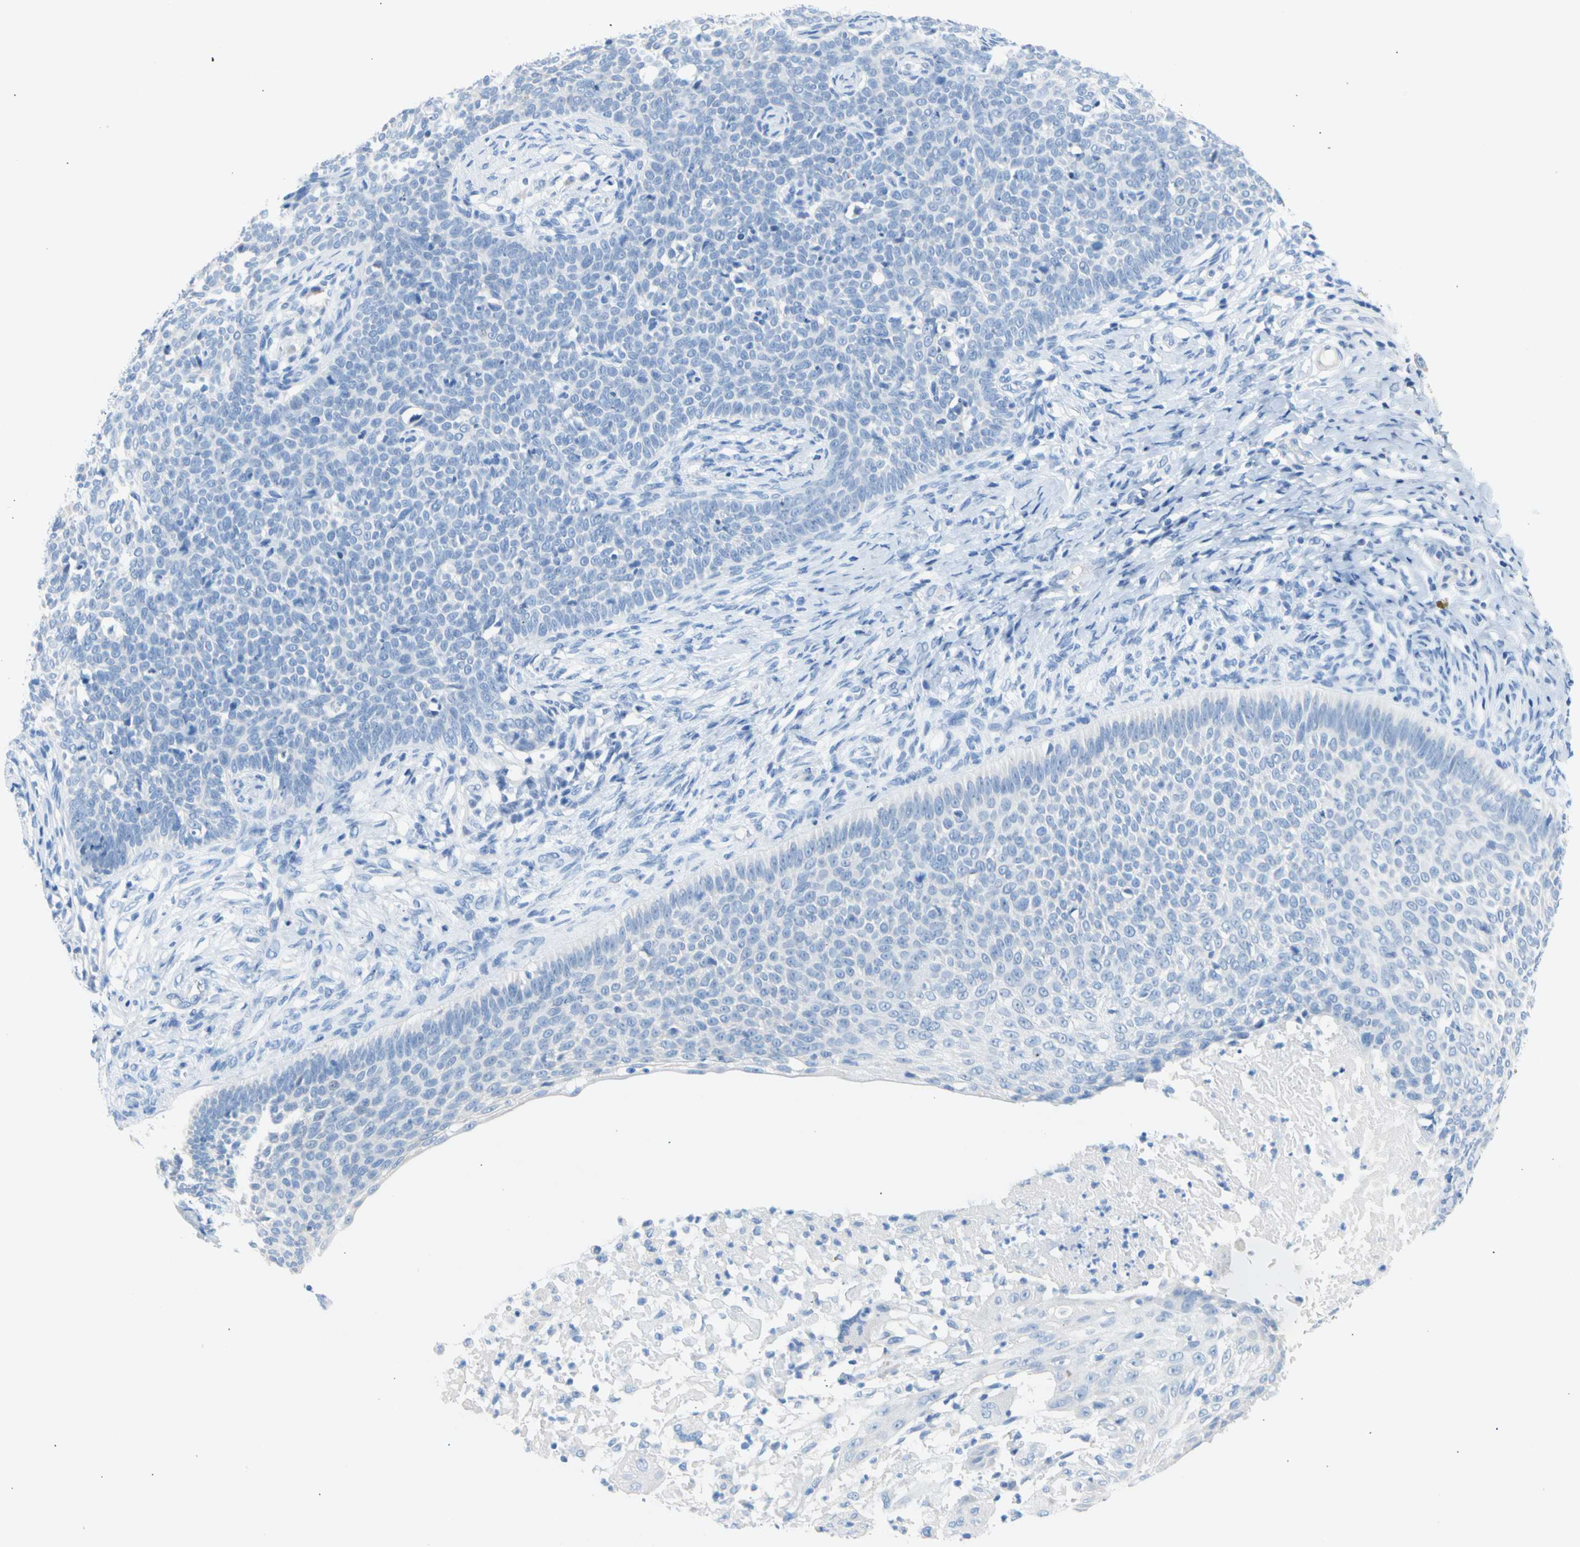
{"staining": {"intensity": "negative", "quantity": "none", "location": "none"}, "tissue": "skin cancer", "cell_type": "Tumor cells", "image_type": "cancer", "snomed": [{"axis": "morphology", "description": "Normal tissue, NOS"}, {"axis": "morphology", "description": "Basal cell carcinoma"}, {"axis": "topography", "description": "Skin"}], "caption": "There is no significant expression in tumor cells of basal cell carcinoma (skin).", "gene": "CEL", "patient": {"sex": "male", "age": 87}}